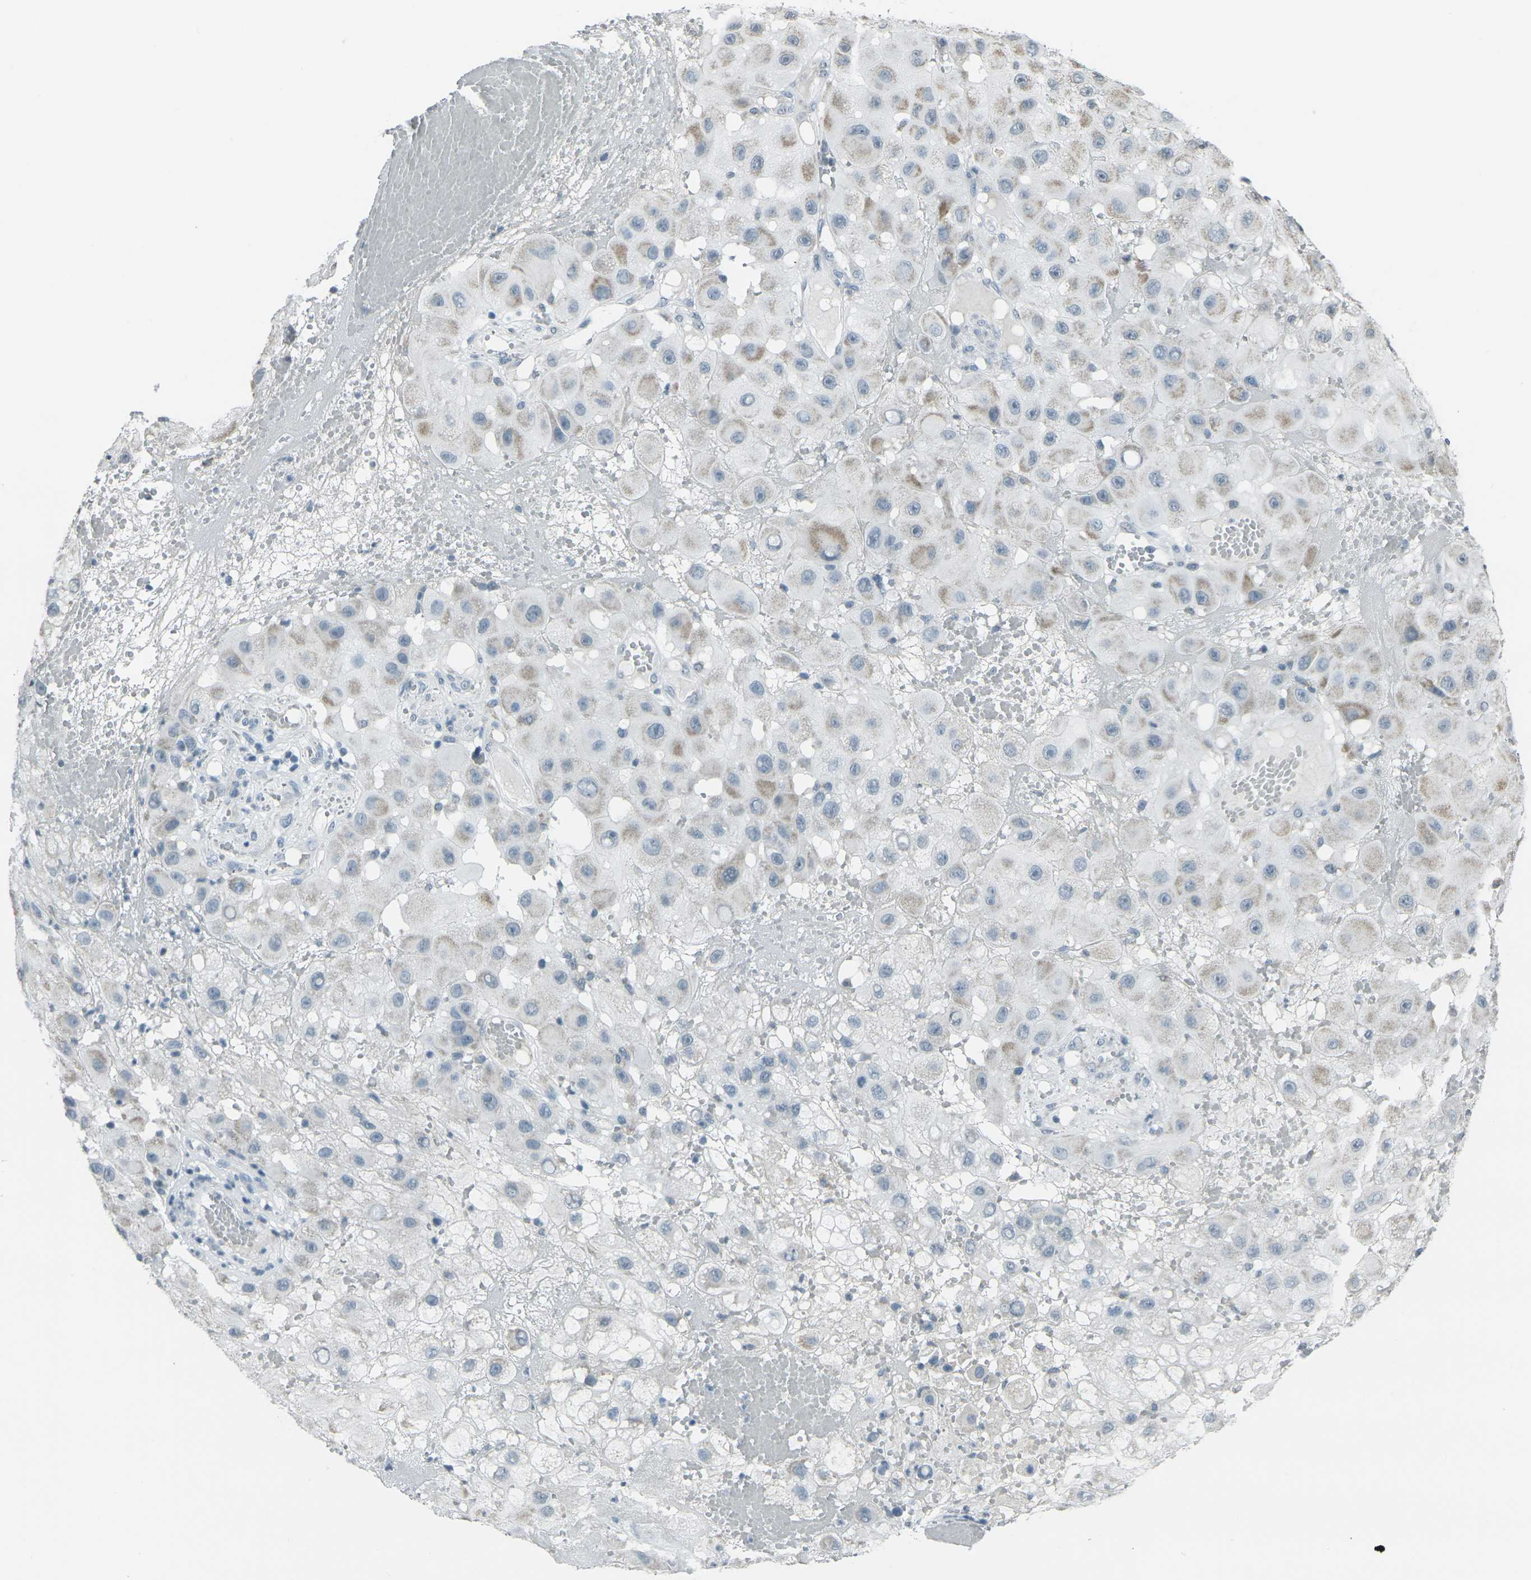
{"staining": {"intensity": "weak", "quantity": "<25%", "location": "cytoplasmic/membranous"}, "tissue": "melanoma", "cell_type": "Tumor cells", "image_type": "cancer", "snomed": [{"axis": "morphology", "description": "Malignant melanoma, NOS"}, {"axis": "topography", "description": "Skin"}], "caption": "DAB (3,3'-diaminobenzidine) immunohistochemical staining of melanoma exhibits no significant positivity in tumor cells.", "gene": "H2BC1", "patient": {"sex": "female", "age": 81}}